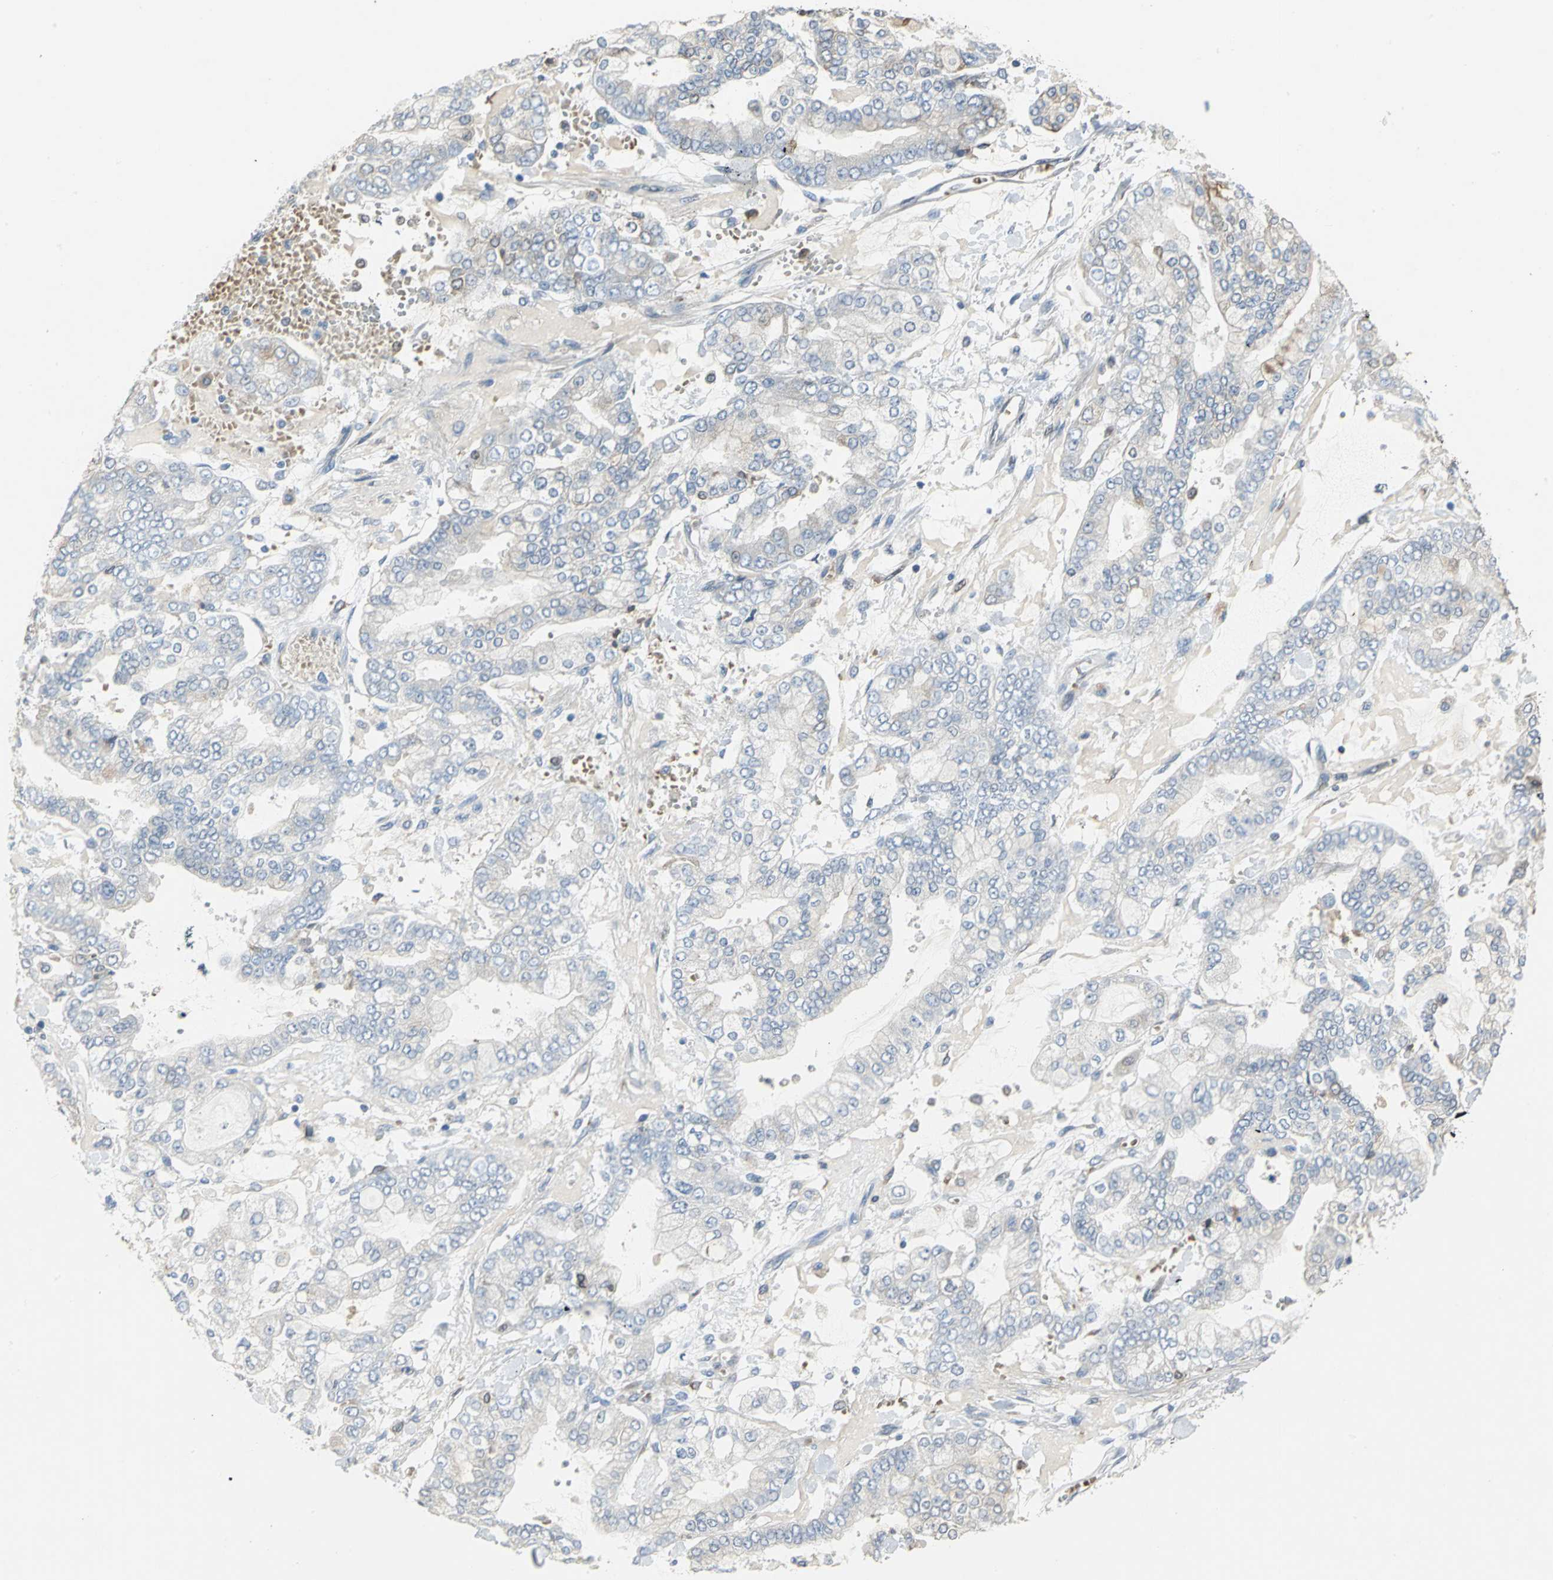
{"staining": {"intensity": "weak", "quantity": "25%-75%", "location": "cytoplasmic/membranous"}, "tissue": "stomach cancer", "cell_type": "Tumor cells", "image_type": "cancer", "snomed": [{"axis": "morphology", "description": "Normal tissue, NOS"}, {"axis": "morphology", "description": "Adenocarcinoma, NOS"}, {"axis": "topography", "description": "Stomach, upper"}, {"axis": "topography", "description": "Stomach"}], "caption": "Immunohistochemistry photomicrograph of neoplastic tissue: human stomach cancer (adenocarcinoma) stained using IHC exhibits low levels of weak protein expression localized specifically in the cytoplasmic/membranous of tumor cells, appearing as a cytoplasmic/membranous brown color.", "gene": "SYVN1", "patient": {"sex": "male", "age": 76}}